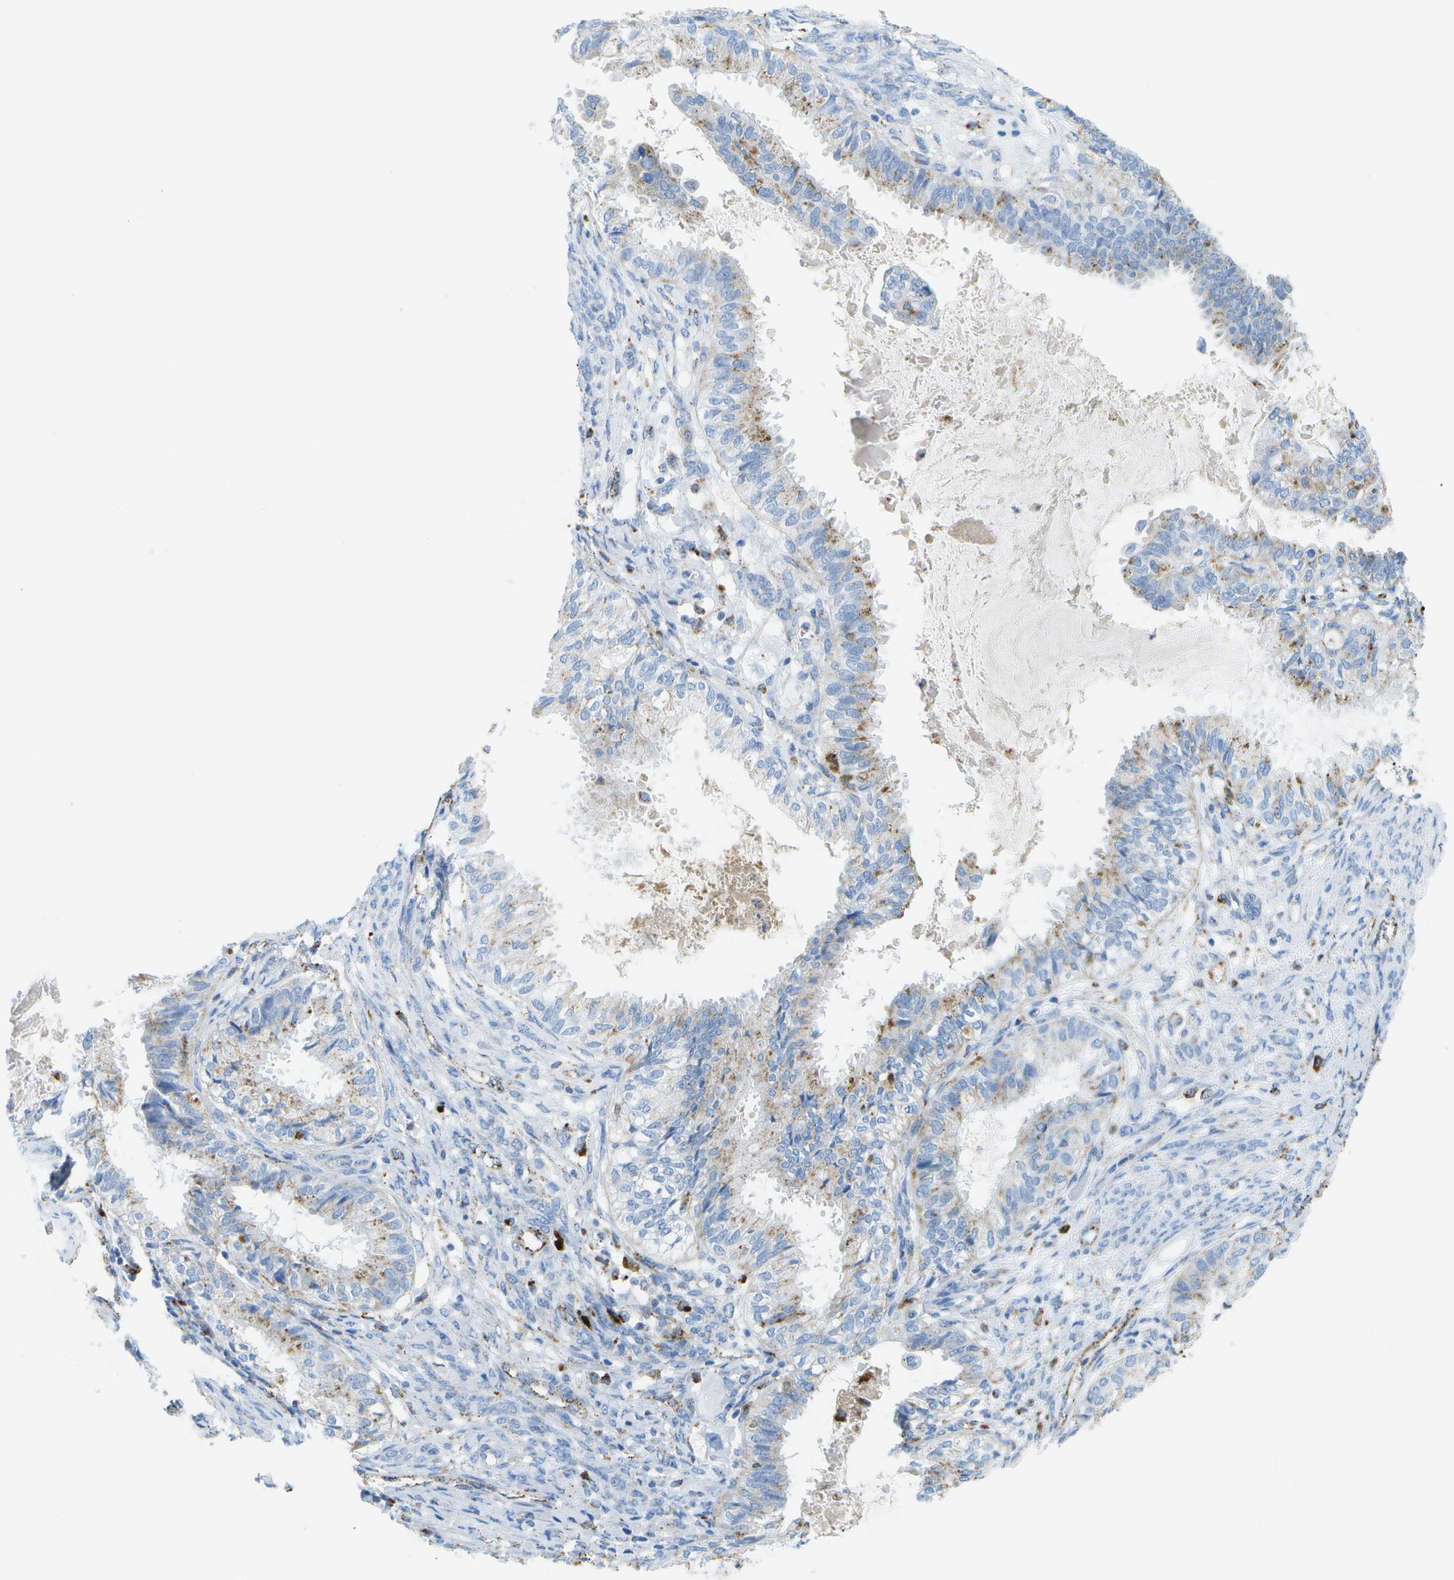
{"staining": {"intensity": "moderate", "quantity": "<25%", "location": "cytoplasmic/membranous"}, "tissue": "cervical cancer", "cell_type": "Tumor cells", "image_type": "cancer", "snomed": [{"axis": "morphology", "description": "Normal tissue, NOS"}, {"axis": "morphology", "description": "Adenocarcinoma, NOS"}, {"axis": "topography", "description": "Cervix"}, {"axis": "topography", "description": "Endometrium"}], "caption": "Adenocarcinoma (cervical) stained with a protein marker displays moderate staining in tumor cells.", "gene": "PRCP", "patient": {"sex": "female", "age": 86}}